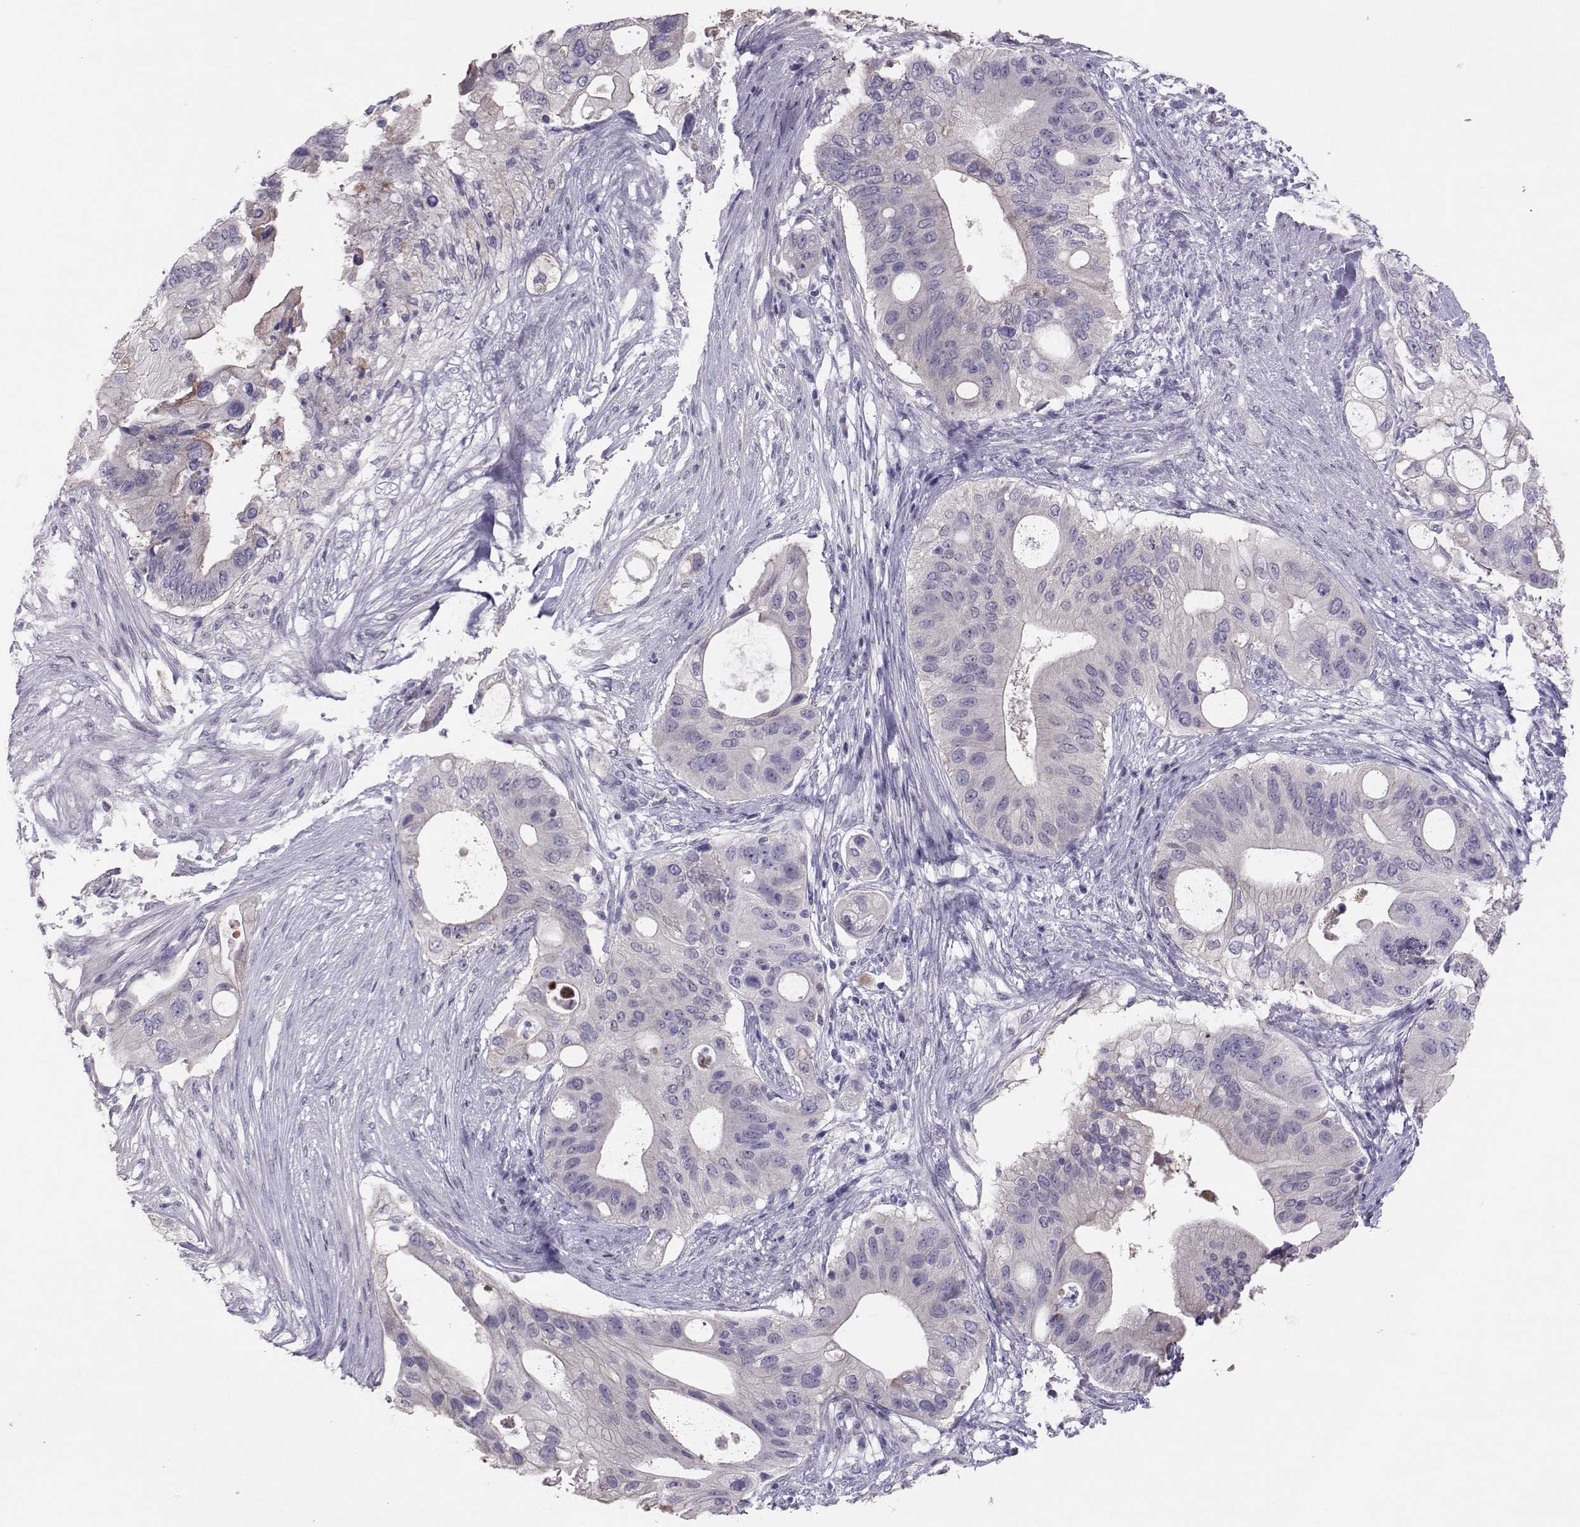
{"staining": {"intensity": "negative", "quantity": "none", "location": "none"}, "tissue": "pancreatic cancer", "cell_type": "Tumor cells", "image_type": "cancer", "snomed": [{"axis": "morphology", "description": "Adenocarcinoma, NOS"}, {"axis": "topography", "description": "Pancreas"}], "caption": "The image reveals no significant positivity in tumor cells of pancreatic adenocarcinoma.", "gene": "DNAAF1", "patient": {"sex": "female", "age": 72}}